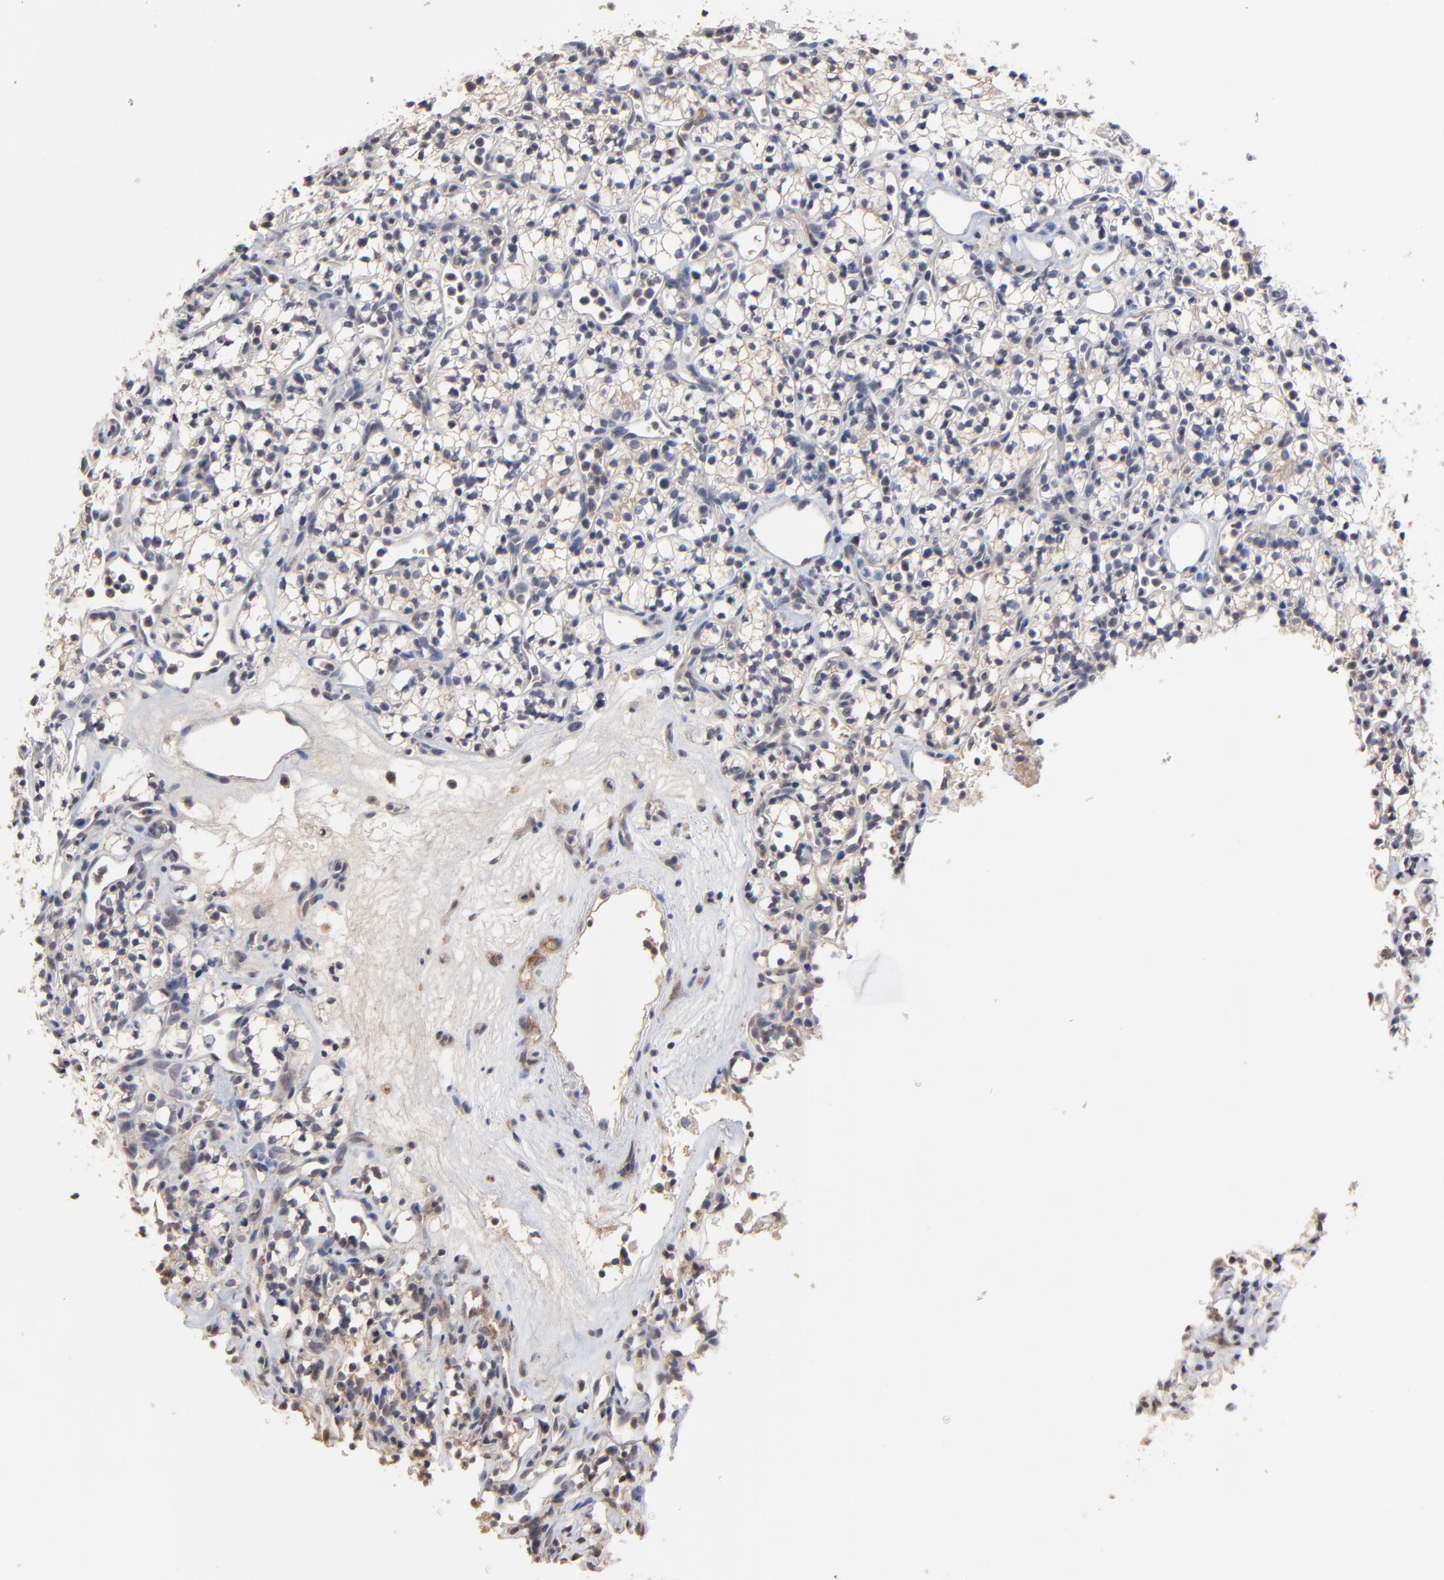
{"staining": {"intensity": "negative", "quantity": "none", "location": "none"}, "tissue": "renal cancer", "cell_type": "Tumor cells", "image_type": "cancer", "snomed": [{"axis": "morphology", "description": "Adenocarcinoma, NOS"}, {"axis": "topography", "description": "Kidney"}], "caption": "This is a micrograph of immunohistochemistry staining of renal adenocarcinoma, which shows no staining in tumor cells. (DAB (3,3'-diaminobenzidine) immunohistochemistry visualized using brightfield microscopy, high magnification).", "gene": "VPREB3", "patient": {"sex": "male", "age": 59}}